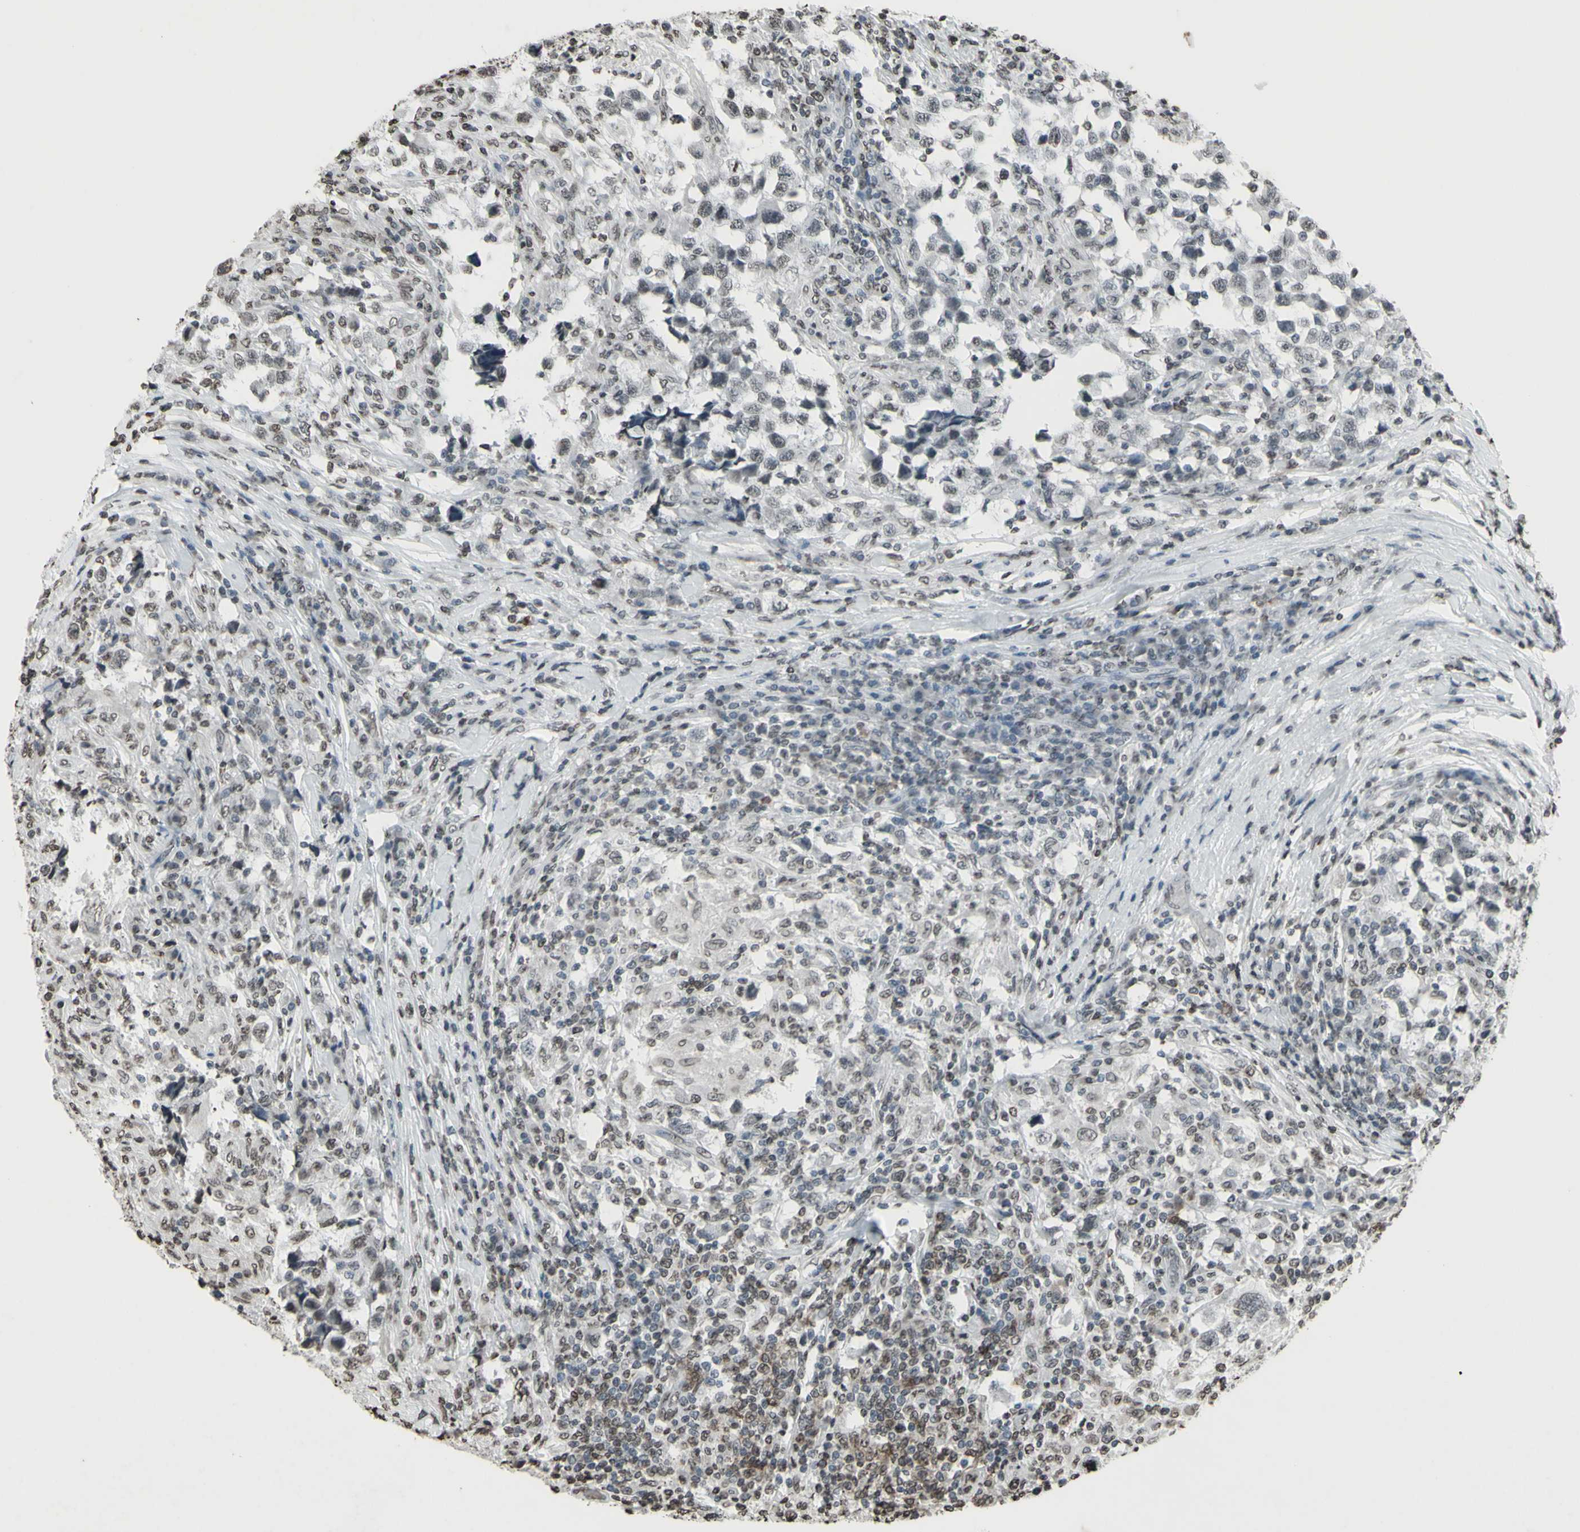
{"staining": {"intensity": "negative", "quantity": "none", "location": "none"}, "tissue": "testis cancer", "cell_type": "Tumor cells", "image_type": "cancer", "snomed": [{"axis": "morphology", "description": "Carcinoma, Embryonal, NOS"}, {"axis": "topography", "description": "Testis"}], "caption": "The photomicrograph demonstrates no significant expression in tumor cells of embryonal carcinoma (testis). (Stains: DAB (3,3'-diaminobenzidine) immunohistochemistry with hematoxylin counter stain, Microscopy: brightfield microscopy at high magnification).", "gene": "CD79B", "patient": {"sex": "male", "age": 21}}